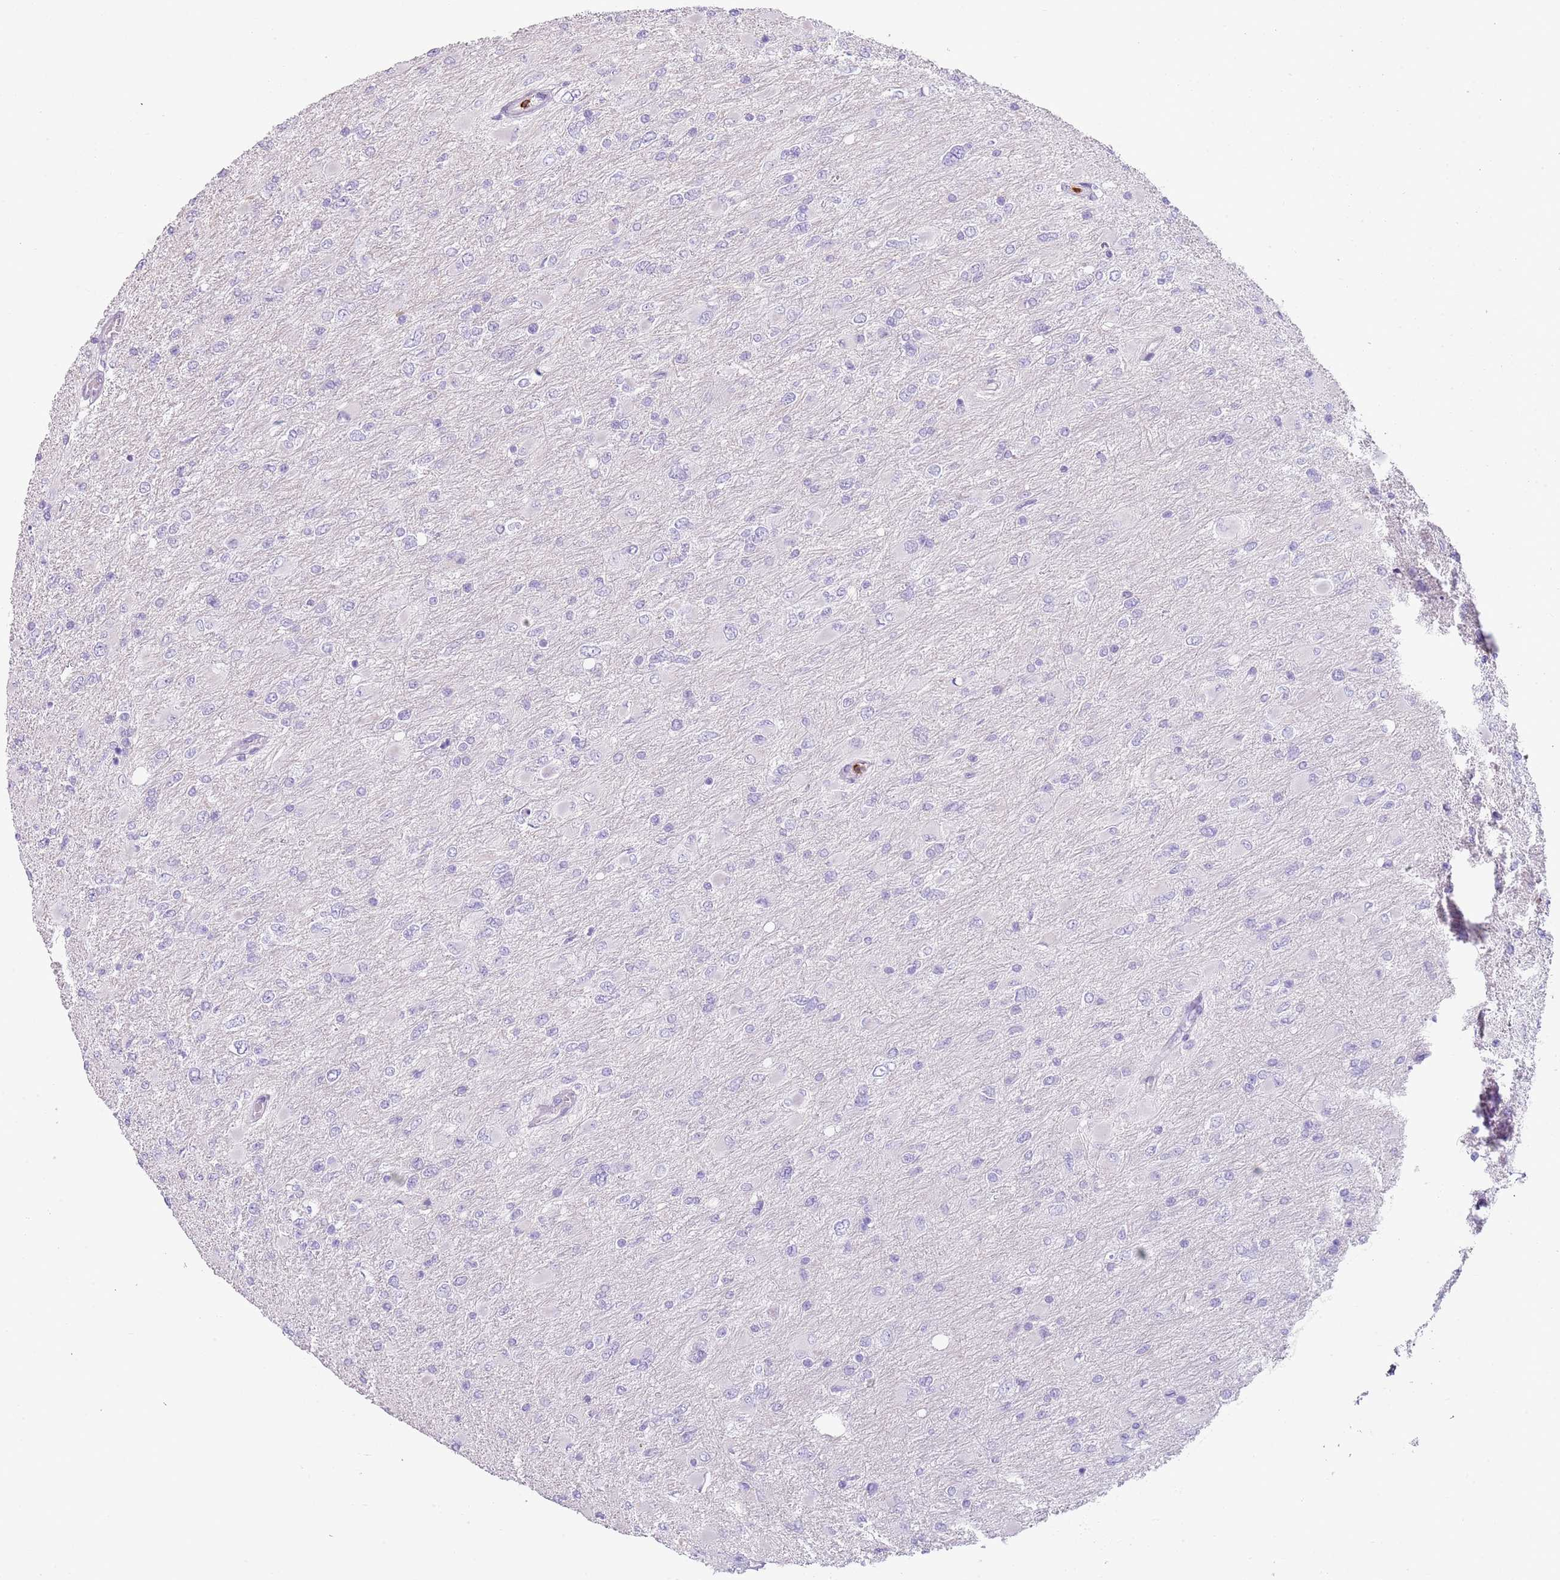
{"staining": {"intensity": "negative", "quantity": "none", "location": "none"}, "tissue": "glioma", "cell_type": "Tumor cells", "image_type": "cancer", "snomed": [{"axis": "morphology", "description": "Glioma, malignant, High grade"}, {"axis": "topography", "description": "Cerebral cortex"}], "caption": "This is an IHC histopathology image of glioma. There is no staining in tumor cells.", "gene": "CD177", "patient": {"sex": "female", "age": 36}}